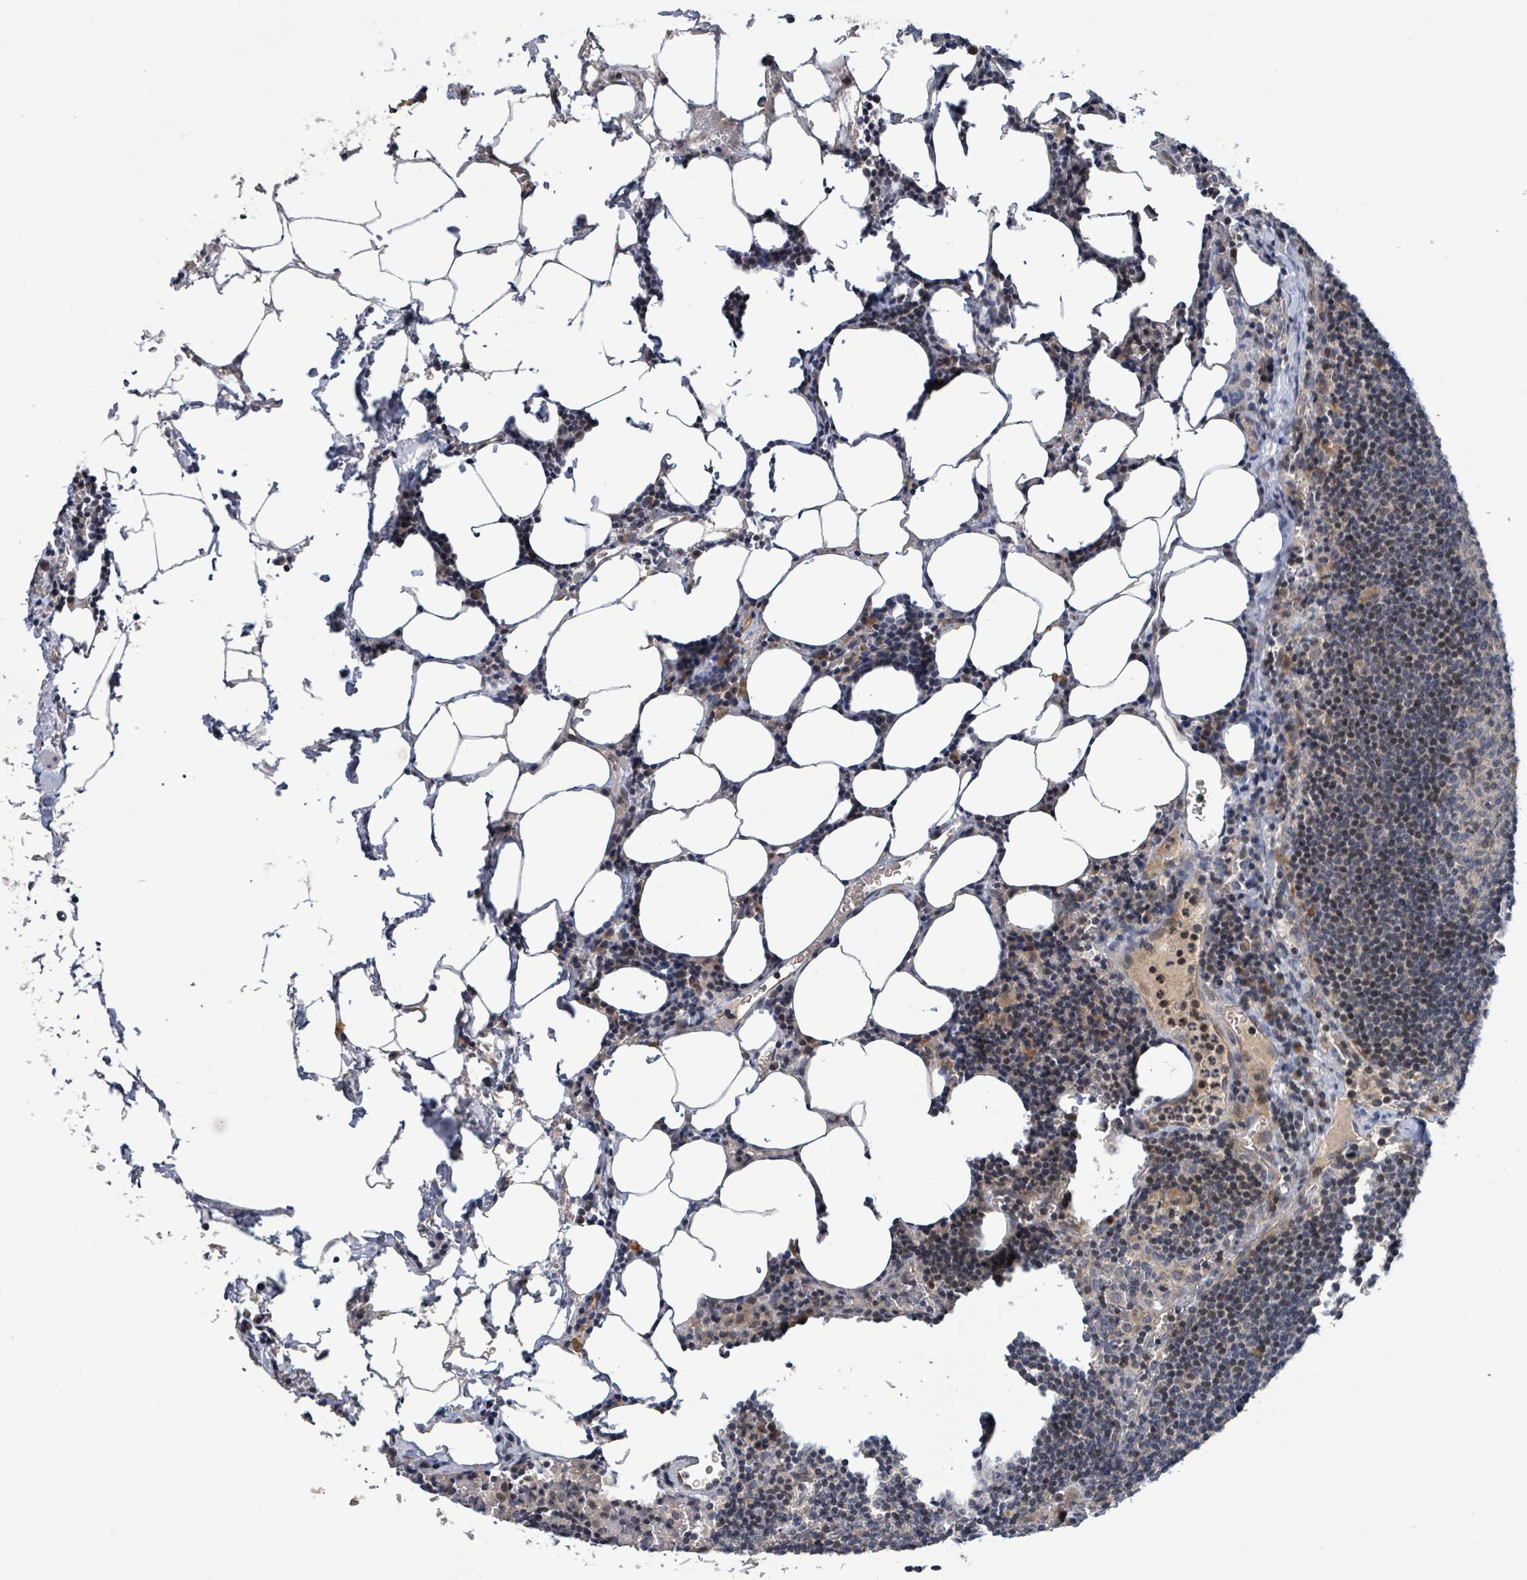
{"staining": {"intensity": "negative", "quantity": "none", "location": "none"}, "tissue": "lymph node", "cell_type": "Germinal center cells", "image_type": "normal", "snomed": [{"axis": "morphology", "description": "Normal tissue, NOS"}, {"axis": "topography", "description": "Lymph node"}], "caption": "This is an IHC photomicrograph of normal lymph node. There is no positivity in germinal center cells.", "gene": "ITGA11", "patient": {"sex": "male", "age": 62}}